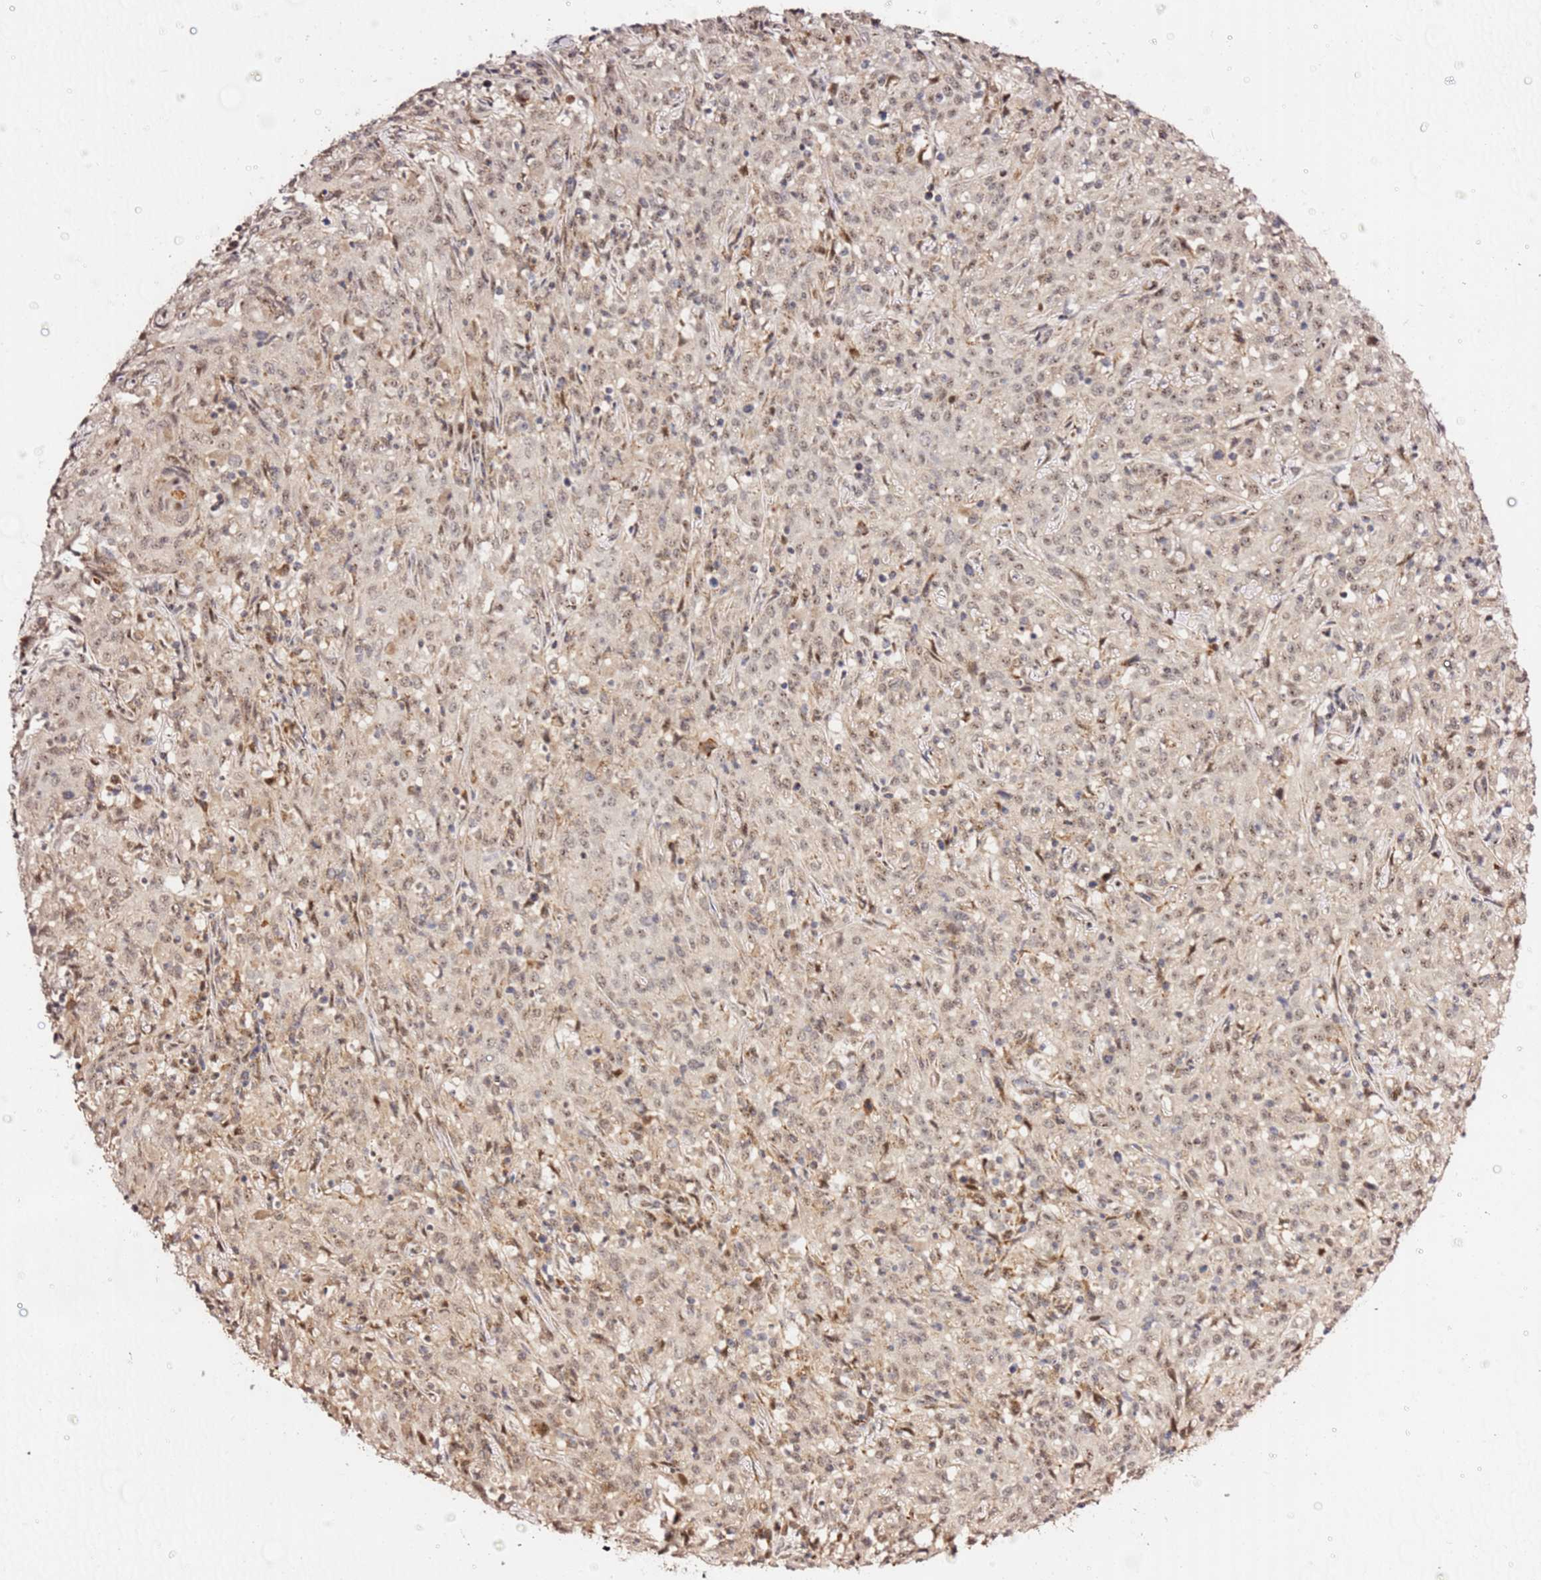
{"staining": {"intensity": "moderate", "quantity": "25%-75%", "location": "cytoplasmic/membranous,nuclear"}, "tissue": "cervical cancer", "cell_type": "Tumor cells", "image_type": "cancer", "snomed": [{"axis": "morphology", "description": "Squamous cell carcinoma, NOS"}, {"axis": "topography", "description": "Cervix"}], "caption": "Immunohistochemistry micrograph of neoplastic tissue: human cervical cancer (squamous cell carcinoma) stained using immunohistochemistry (IHC) reveals medium levels of moderate protein expression localized specifically in the cytoplasmic/membranous and nuclear of tumor cells, appearing as a cytoplasmic/membranous and nuclear brown color.", "gene": "KIF25", "patient": {"sex": "female", "age": 57}}